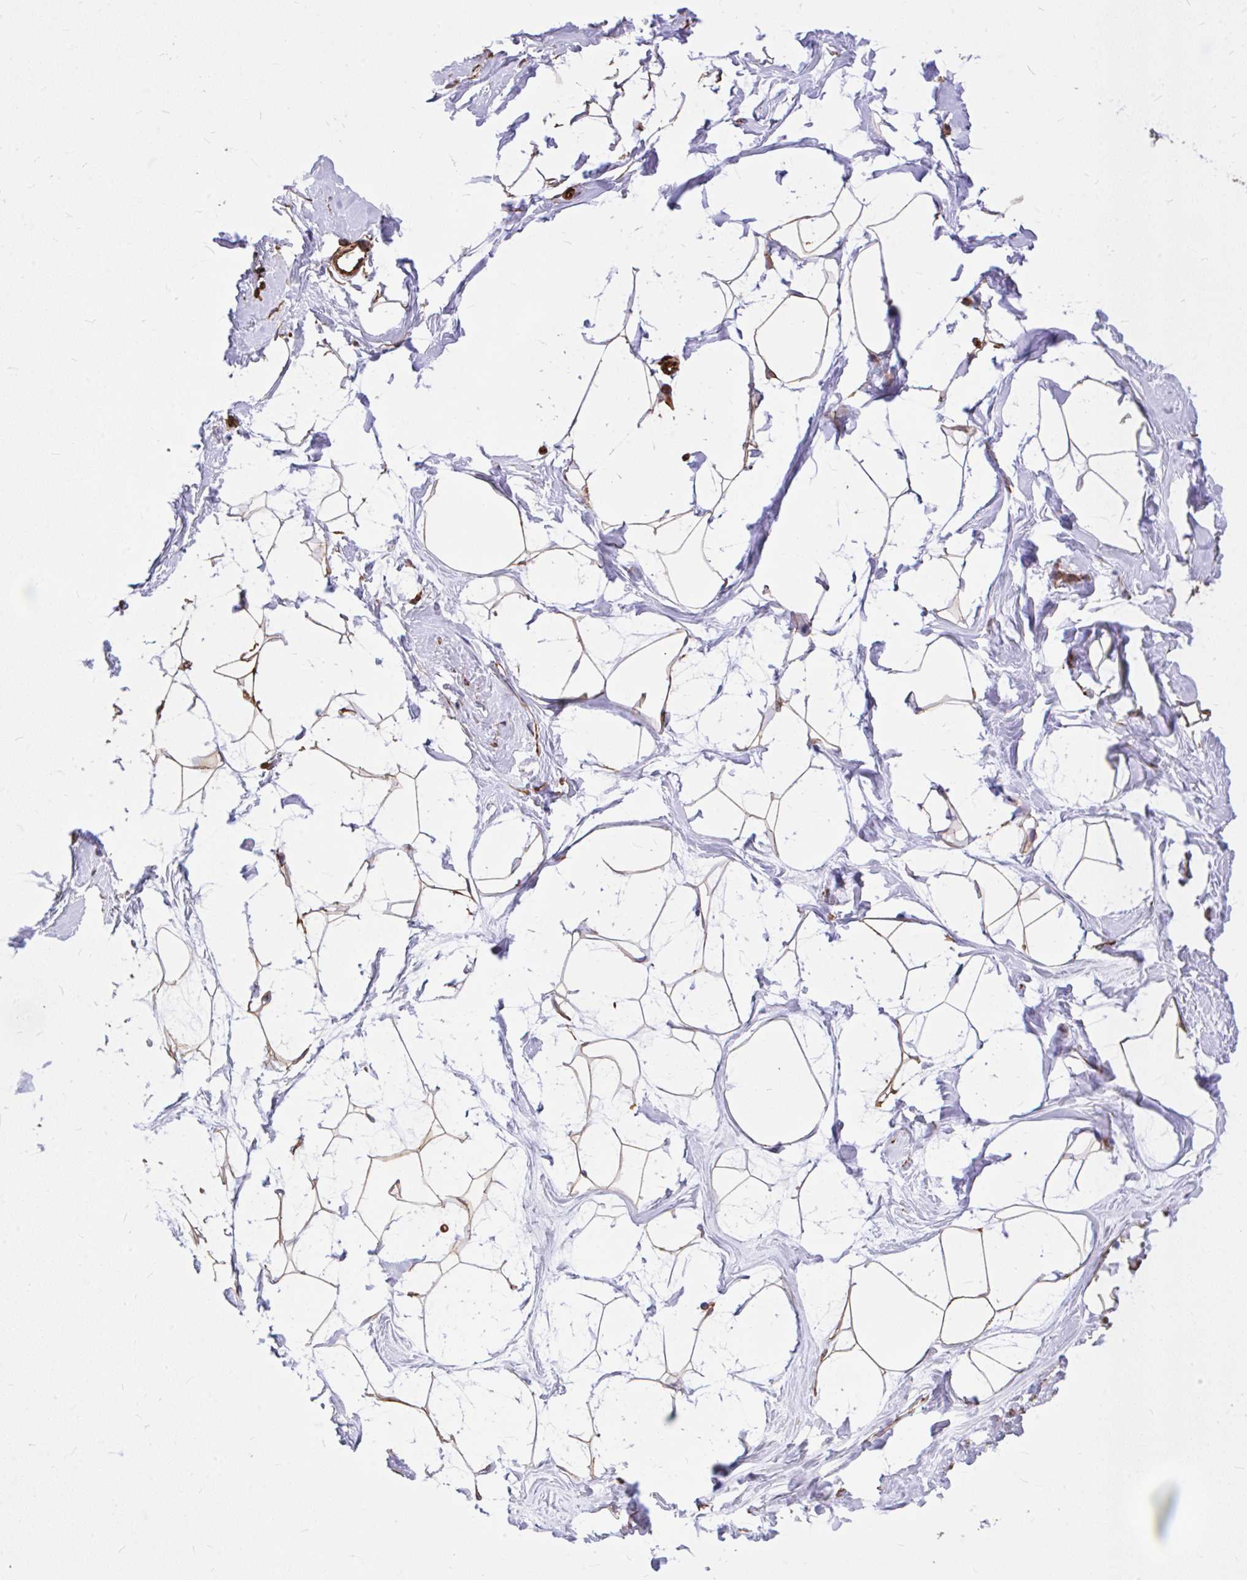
{"staining": {"intensity": "weak", "quantity": "25%-75%", "location": "cytoplasmic/membranous"}, "tissue": "breast", "cell_type": "Adipocytes", "image_type": "normal", "snomed": [{"axis": "morphology", "description": "Normal tissue, NOS"}, {"axis": "topography", "description": "Breast"}], "caption": "Brown immunohistochemical staining in unremarkable breast shows weak cytoplasmic/membranous staining in about 25%-75% of adipocytes.", "gene": "MAP1LC3B2", "patient": {"sex": "female", "age": 45}}